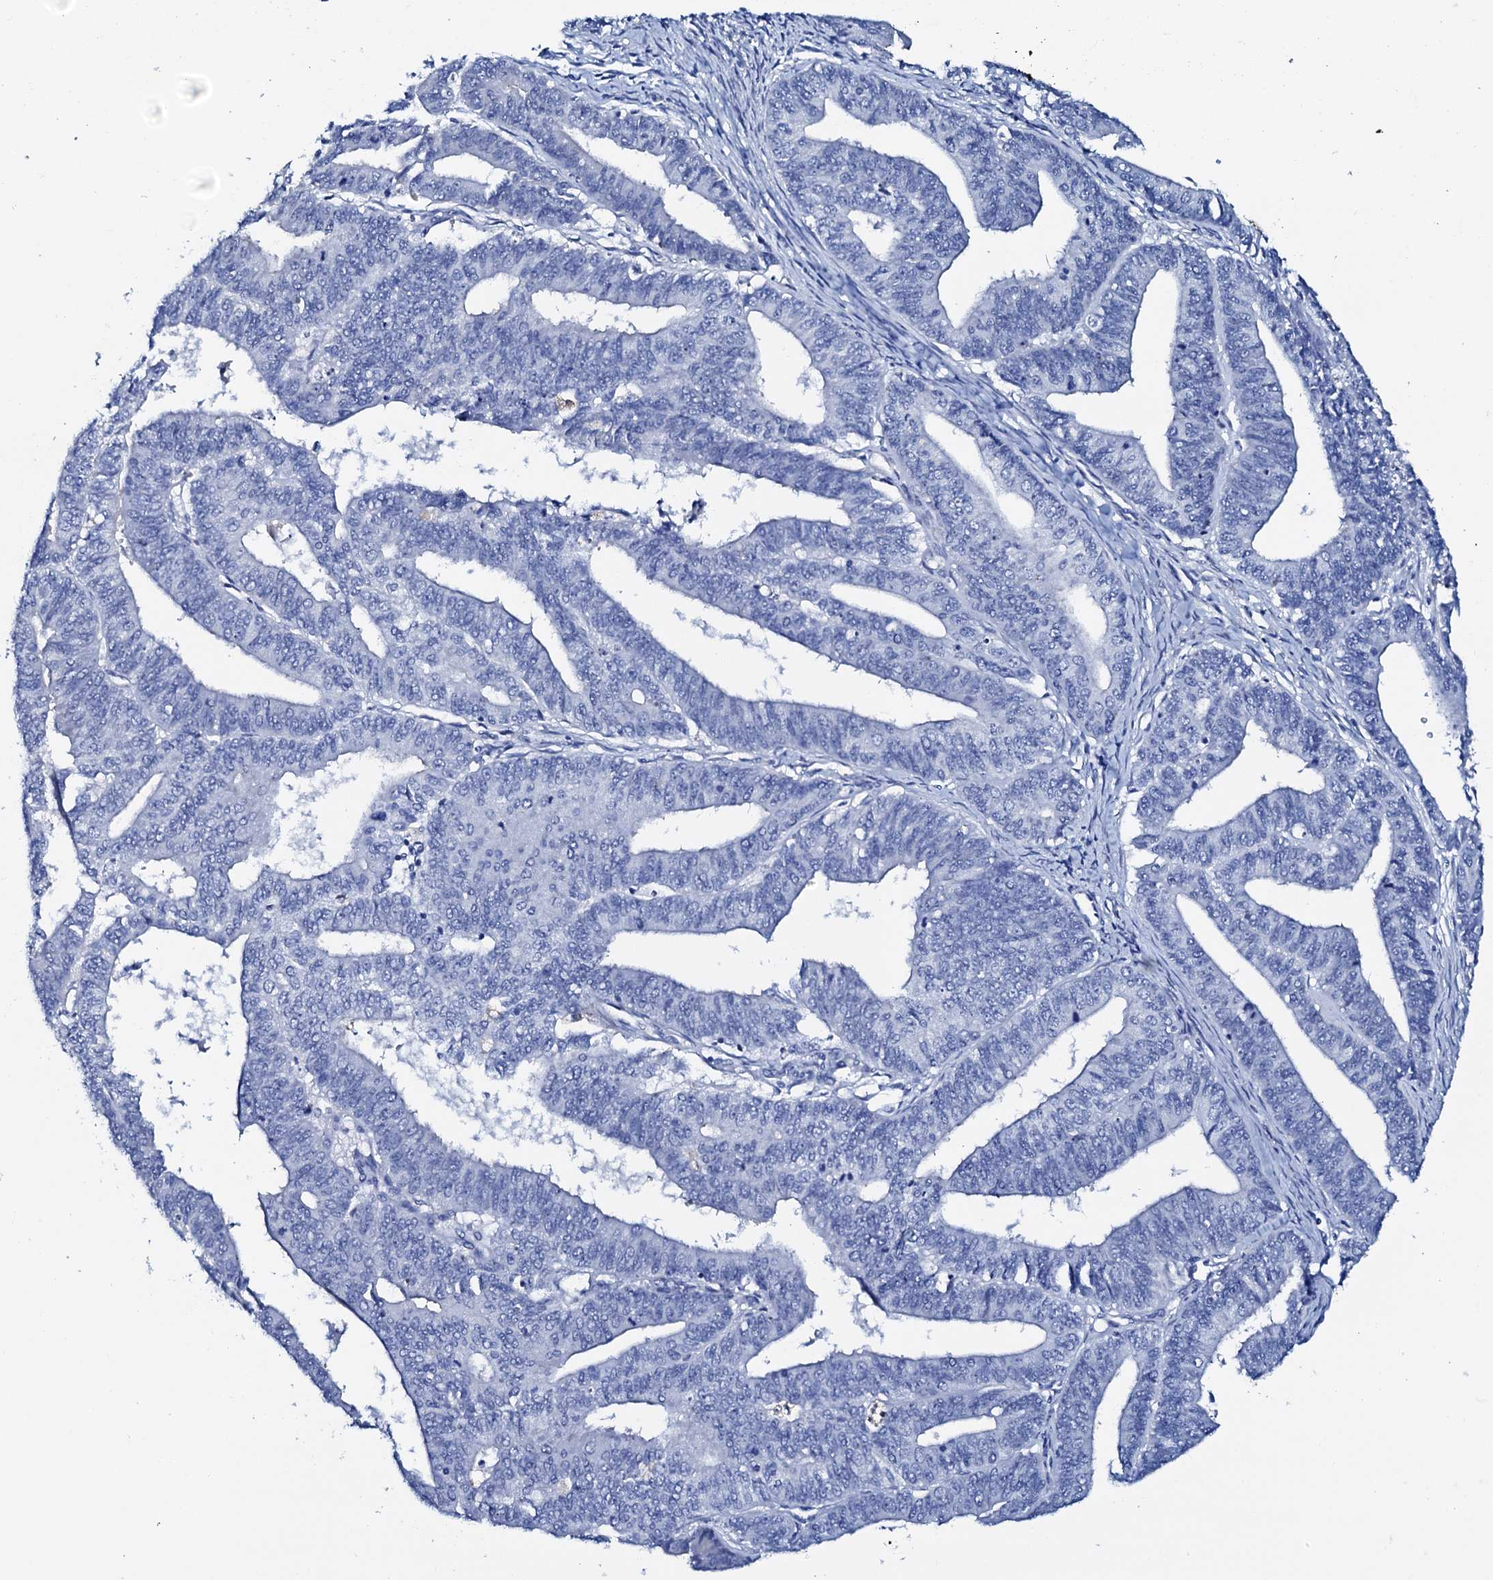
{"staining": {"intensity": "negative", "quantity": "none", "location": "none"}, "tissue": "endometrial cancer", "cell_type": "Tumor cells", "image_type": "cancer", "snomed": [{"axis": "morphology", "description": "Adenocarcinoma, NOS"}, {"axis": "topography", "description": "Endometrium"}], "caption": "Endometrial cancer (adenocarcinoma) was stained to show a protein in brown. There is no significant expression in tumor cells. Nuclei are stained in blue.", "gene": "AMER2", "patient": {"sex": "female", "age": 73}}